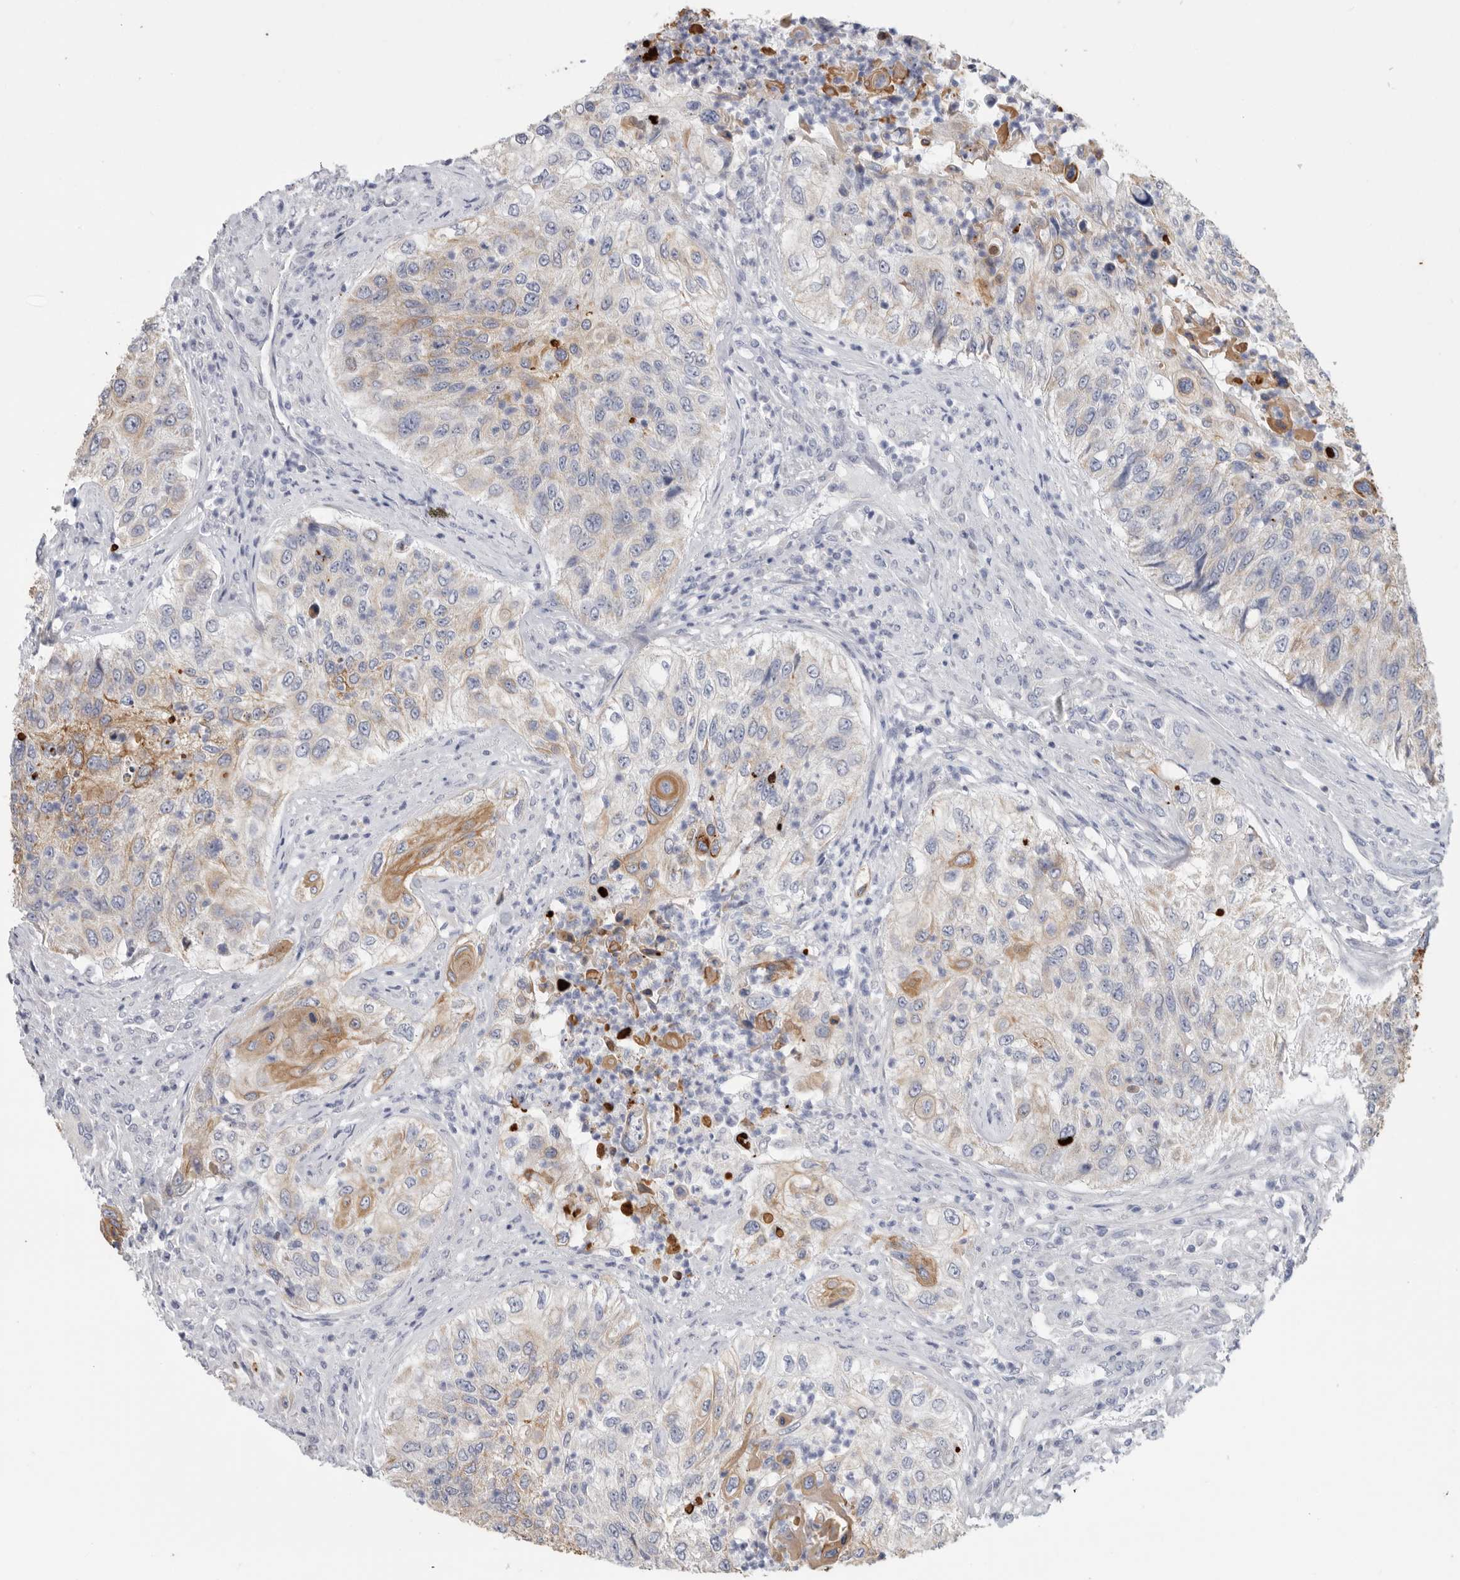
{"staining": {"intensity": "moderate", "quantity": "<25%", "location": "cytoplasmic/membranous"}, "tissue": "urothelial cancer", "cell_type": "Tumor cells", "image_type": "cancer", "snomed": [{"axis": "morphology", "description": "Urothelial carcinoma, High grade"}, {"axis": "topography", "description": "Urinary bladder"}], "caption": "High-power microscopy captured an immunohistochemistry (IHC) micrograph of urothelial cancer, revealing moderate cytoplasmic/membranous positivity in about <25% of tumor cells. Ihc stains the protein in brown and the nuclei are stained blue.", "gene": "MTFR1L", "patient": {"sex": "female", "age": 60}}